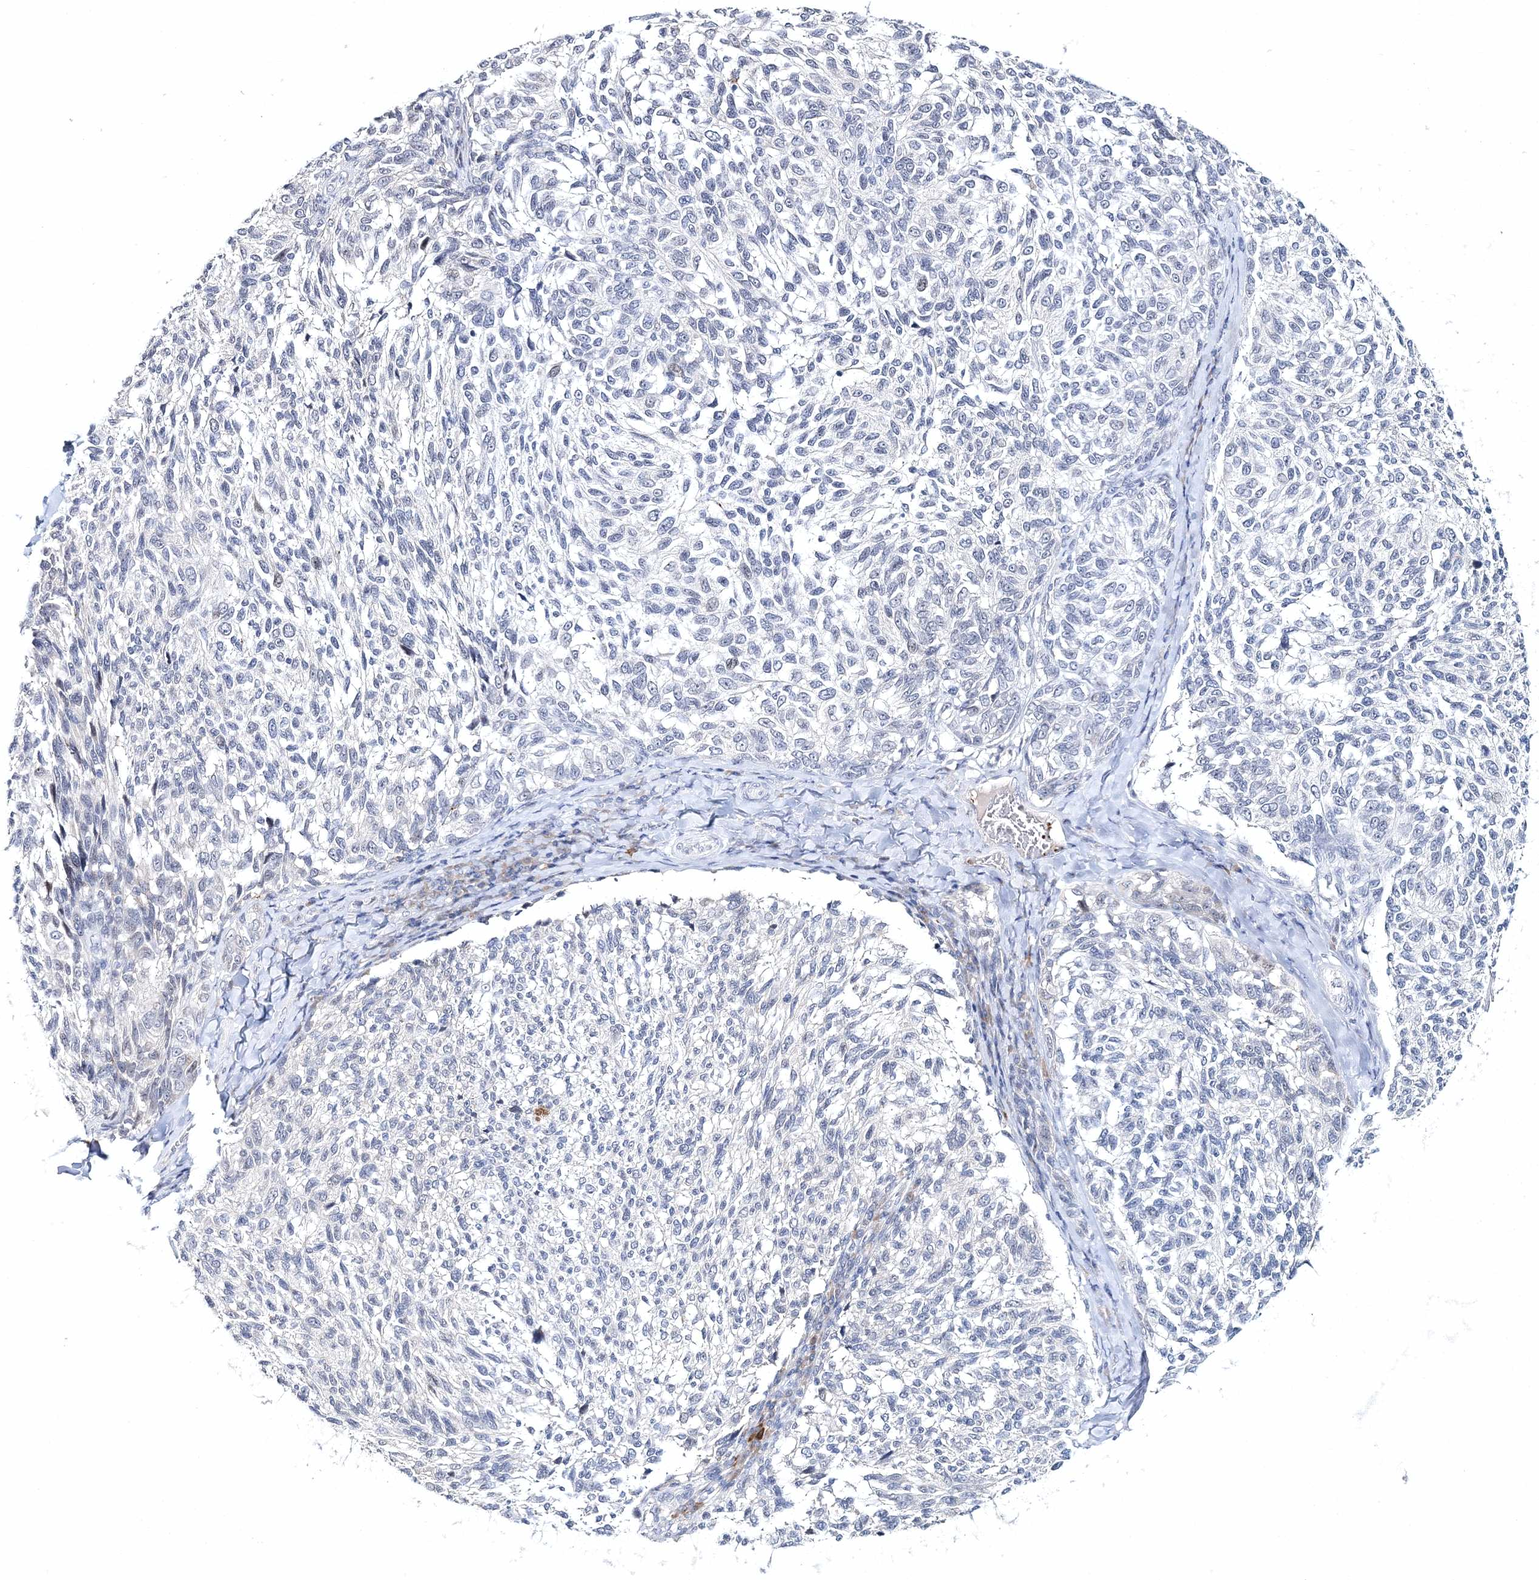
{"staining": {"intensity": "negative", "quantity": "none", "location": "none"}, "tissue": "melanoma", "cell_type": "Tumor cells", "image_type": "cancer", "snomed": [{"axis": "morphology", "description": "Malignant melanoma, NOS"}, {"axis": "topography", "description": "Skin"}], "caption": "Immunohistochemistry image of human malignant melanoma stained for a protein (brown), which demonstrates no positivity in tumor cells. Brightfield microscopy of IHC stained with DAB (brown) and hematoxylin (blue), captured at high magnification.", "gene": "MYOZ2", "patient": {"sex": "female", "age": 73}}